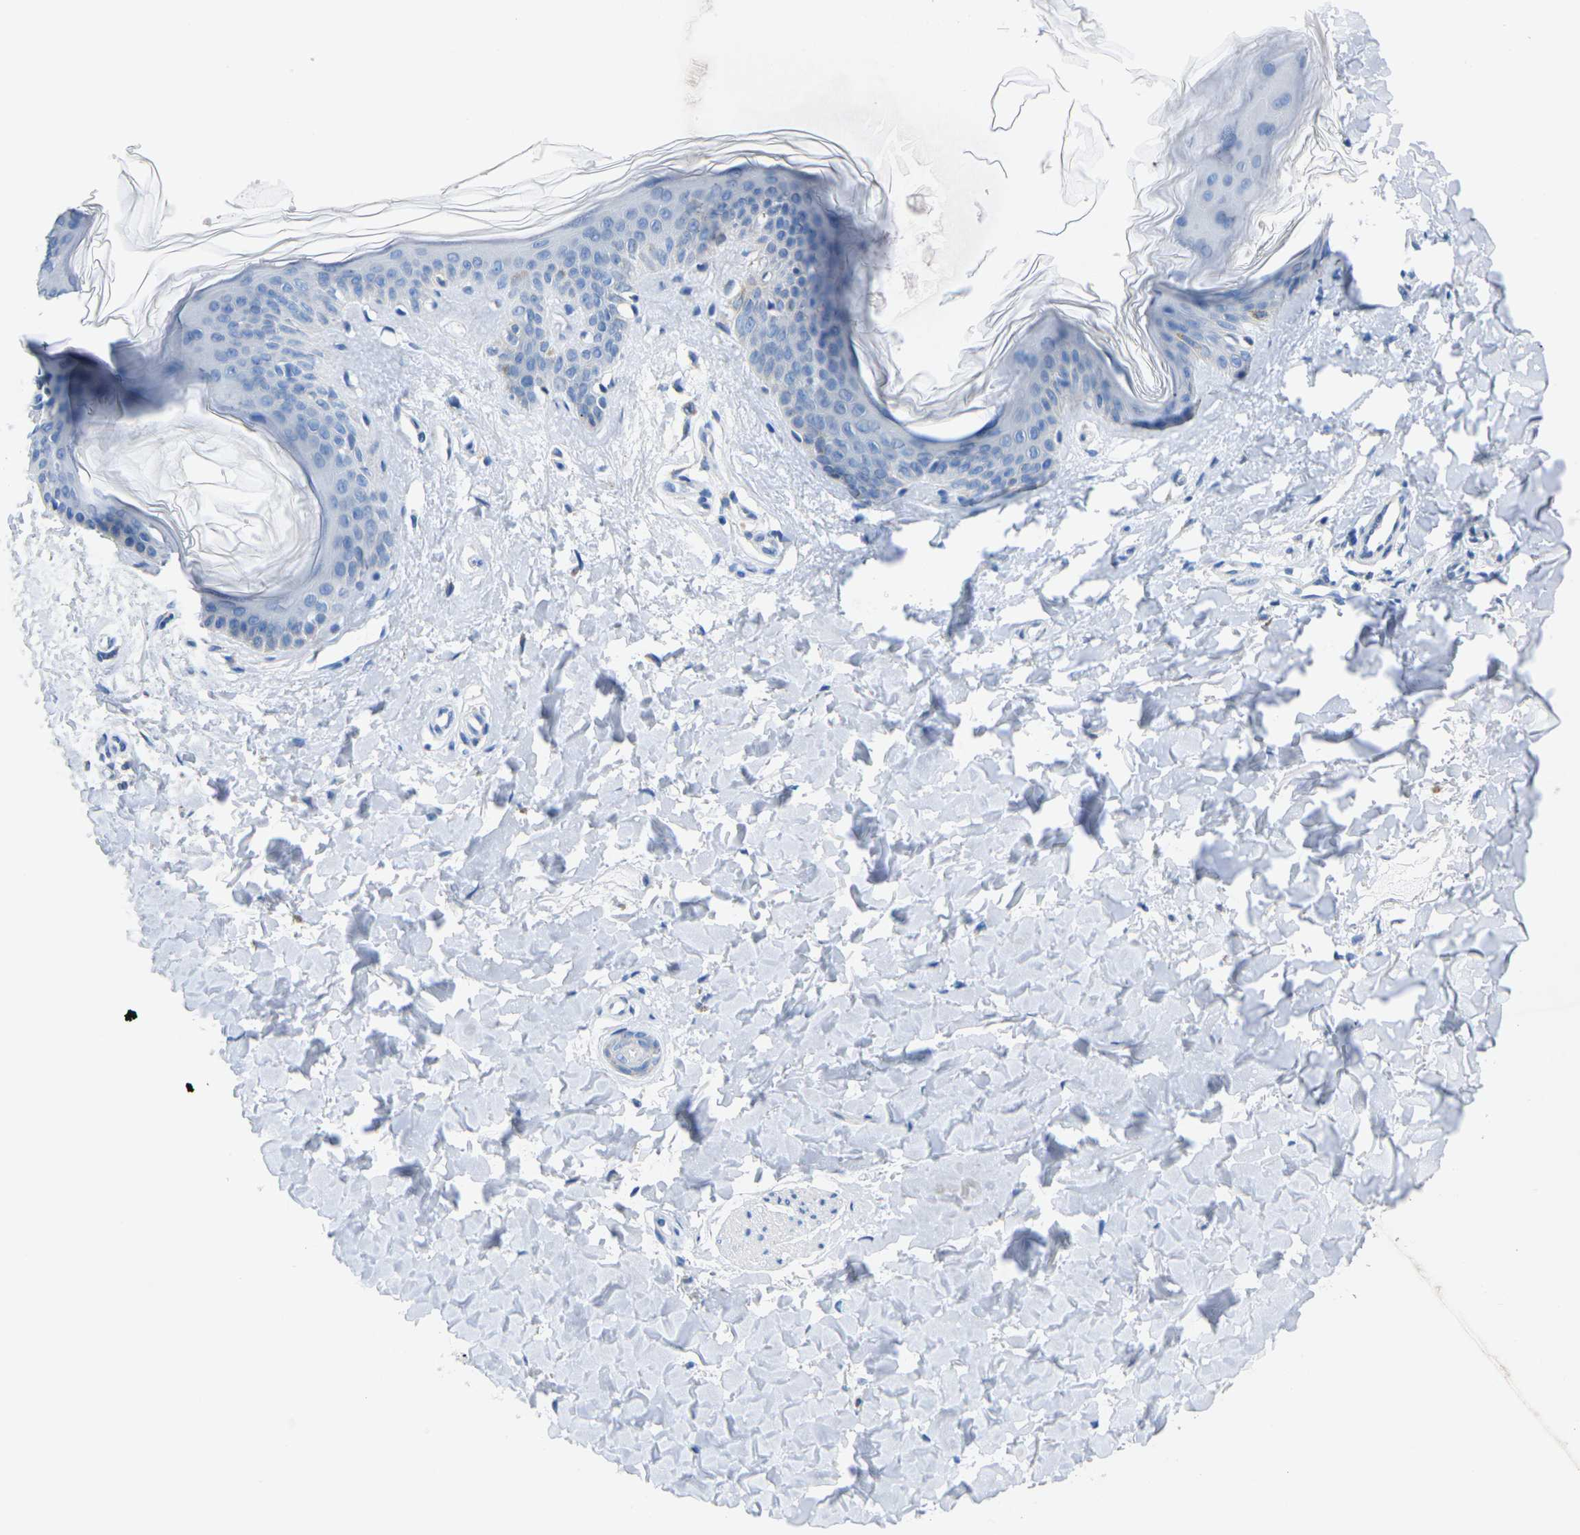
{"staining": {"intensity": "negative", "quantity": "none", "location": "none"}, "tissue": "skin", "cell_type": "Fibroblasts", "image_type": "normal", "snomed": [{"axis": "morphology", "description": "Normal tissue, NOS"}, {"axis": "topography", "description": "Skin"}], "caption": "IHC of unremarkable skin displays no expression in fibroblasts.", "gene": "TMEM204", "patient": {"sex": "female", "age": 41}}